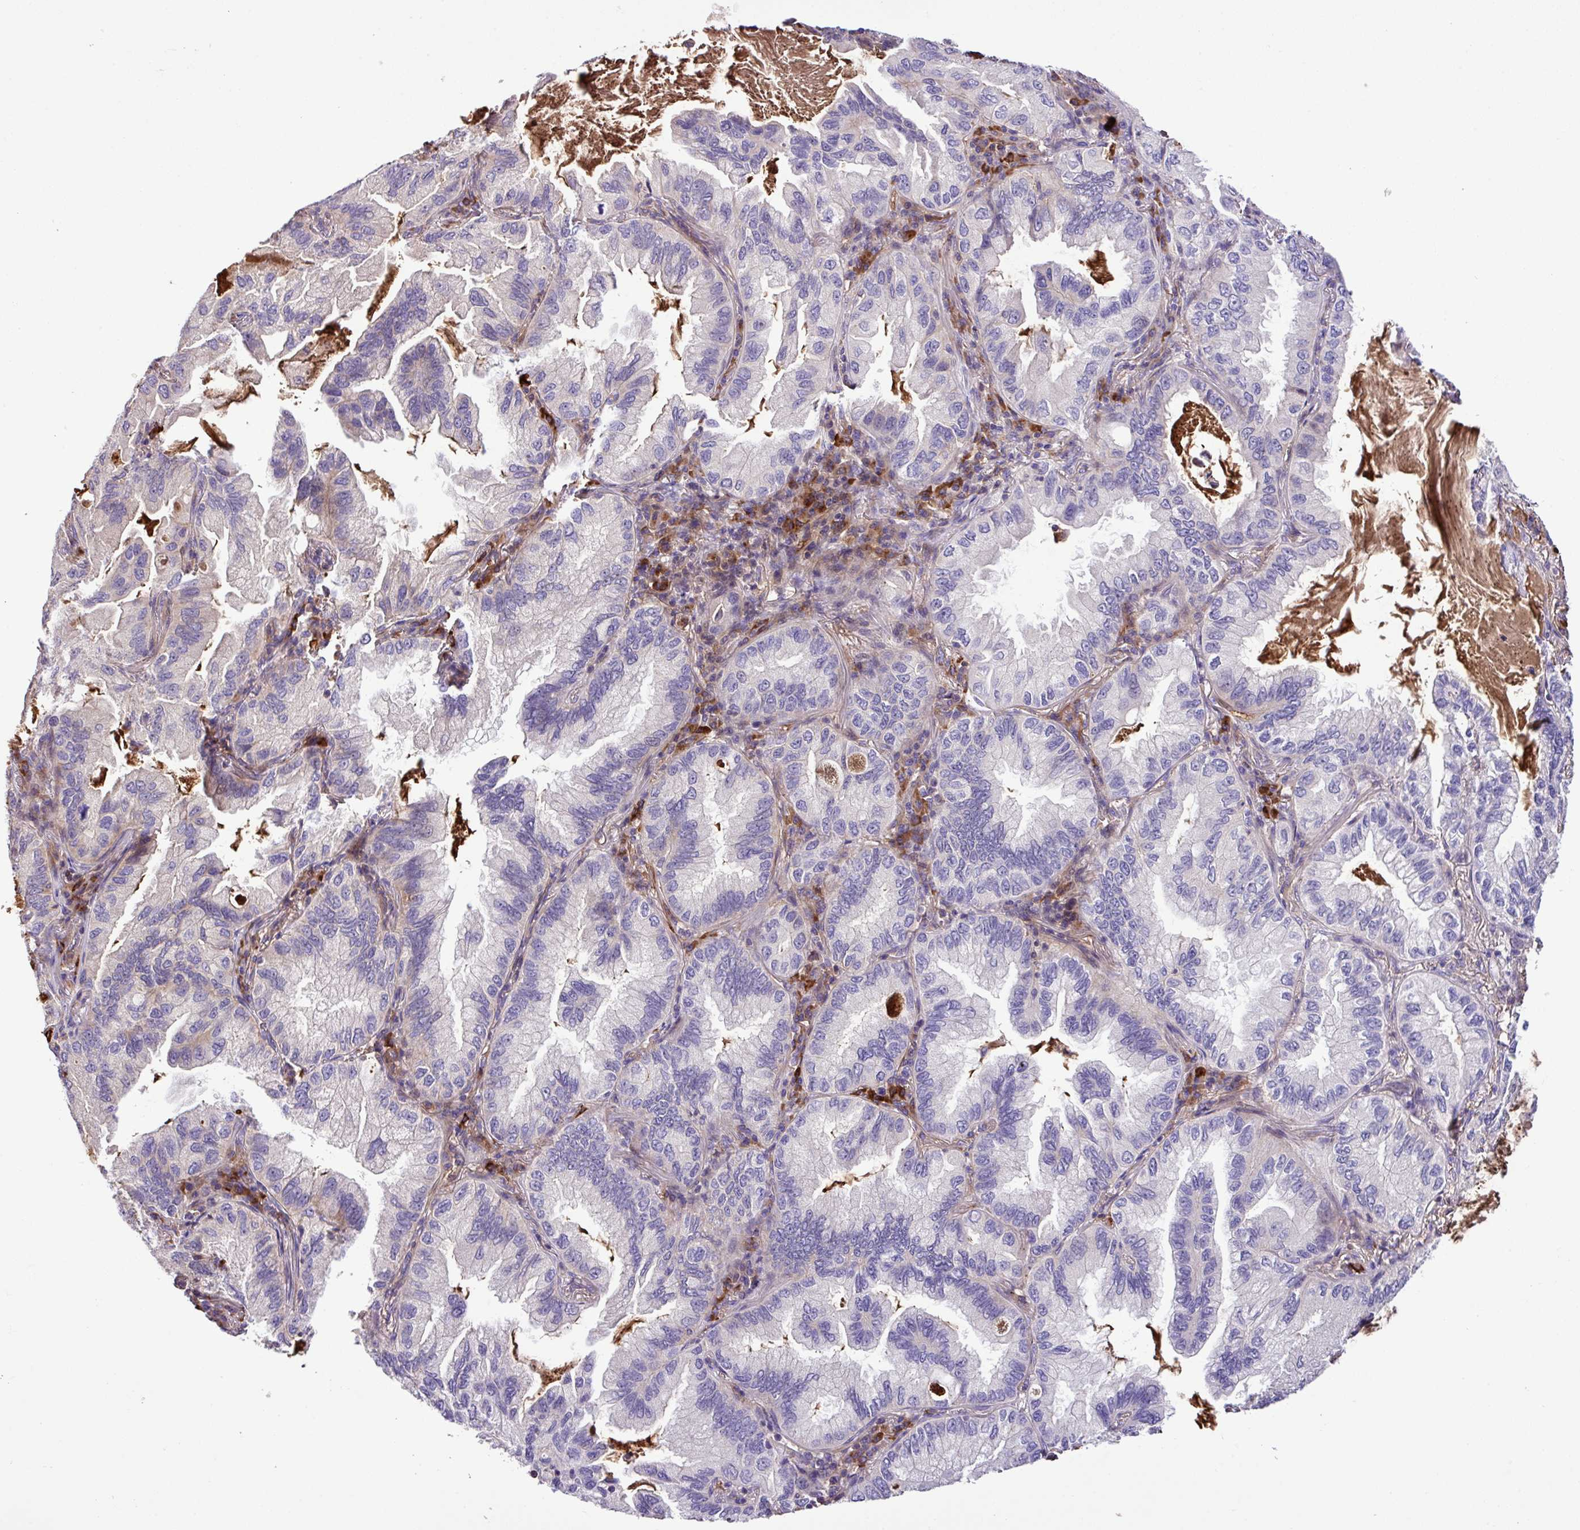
{"staining": {"intensity": "negative", "quantity": "none", "location": "none"}, "tissue": "lung cancer", "cell_type": "Tumor cells", "image_type": "cancer", "snomed": [{"axis": "morphology", "description": "Adenocarcinoma, NOS"}, {"axis": "topography", "description": "Lung"}], "caption": "Tumor cells show no significant staining in lung cancer.", "gene": "ZNF266", "patient": {"sex": "female", "age": 69}}